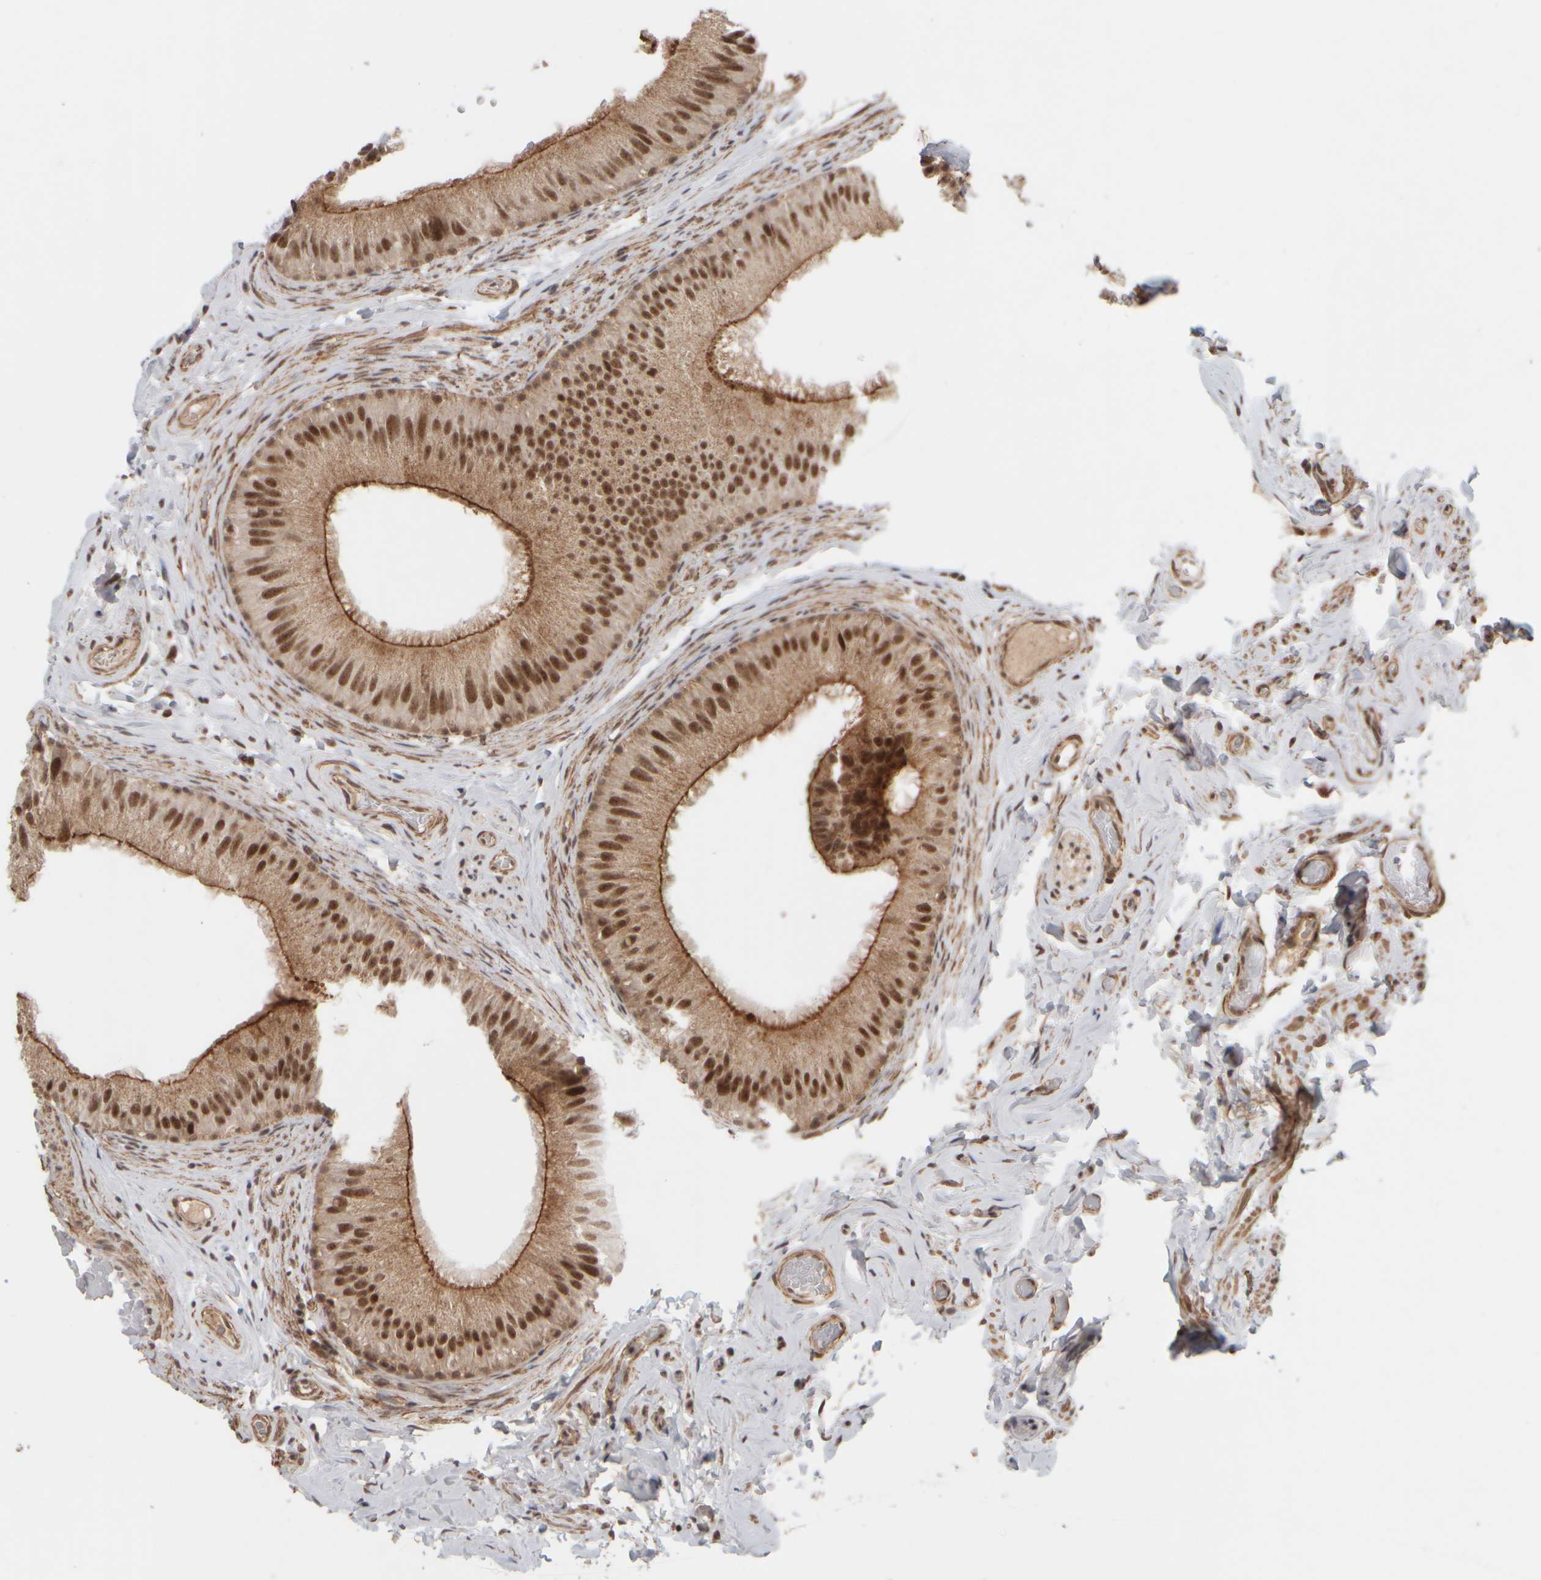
{"staining": {"intensity": "moderate", "quantity": ">75%", "location": "cytoplasmic/membranous,nuclear"}, "tissue": "epididymis", "cell_type": "Glandular cells", "image_type": "normal", "snomed": [{"axis": "morphology", "description": "Normal tissue, NOS"}, {"axis": "topography", "description": "Vascular tissue"}, {"axis": "topography", "description": "Epididymis"}], "caption": "Glandular cells reveal medium levels of moderate cytoplasmic/membranous,nuclear staining in approximately >75% of cells in normal human epididymis.", "gene": "SYNRG", "patient": {"sex": "male", "age": 49}}